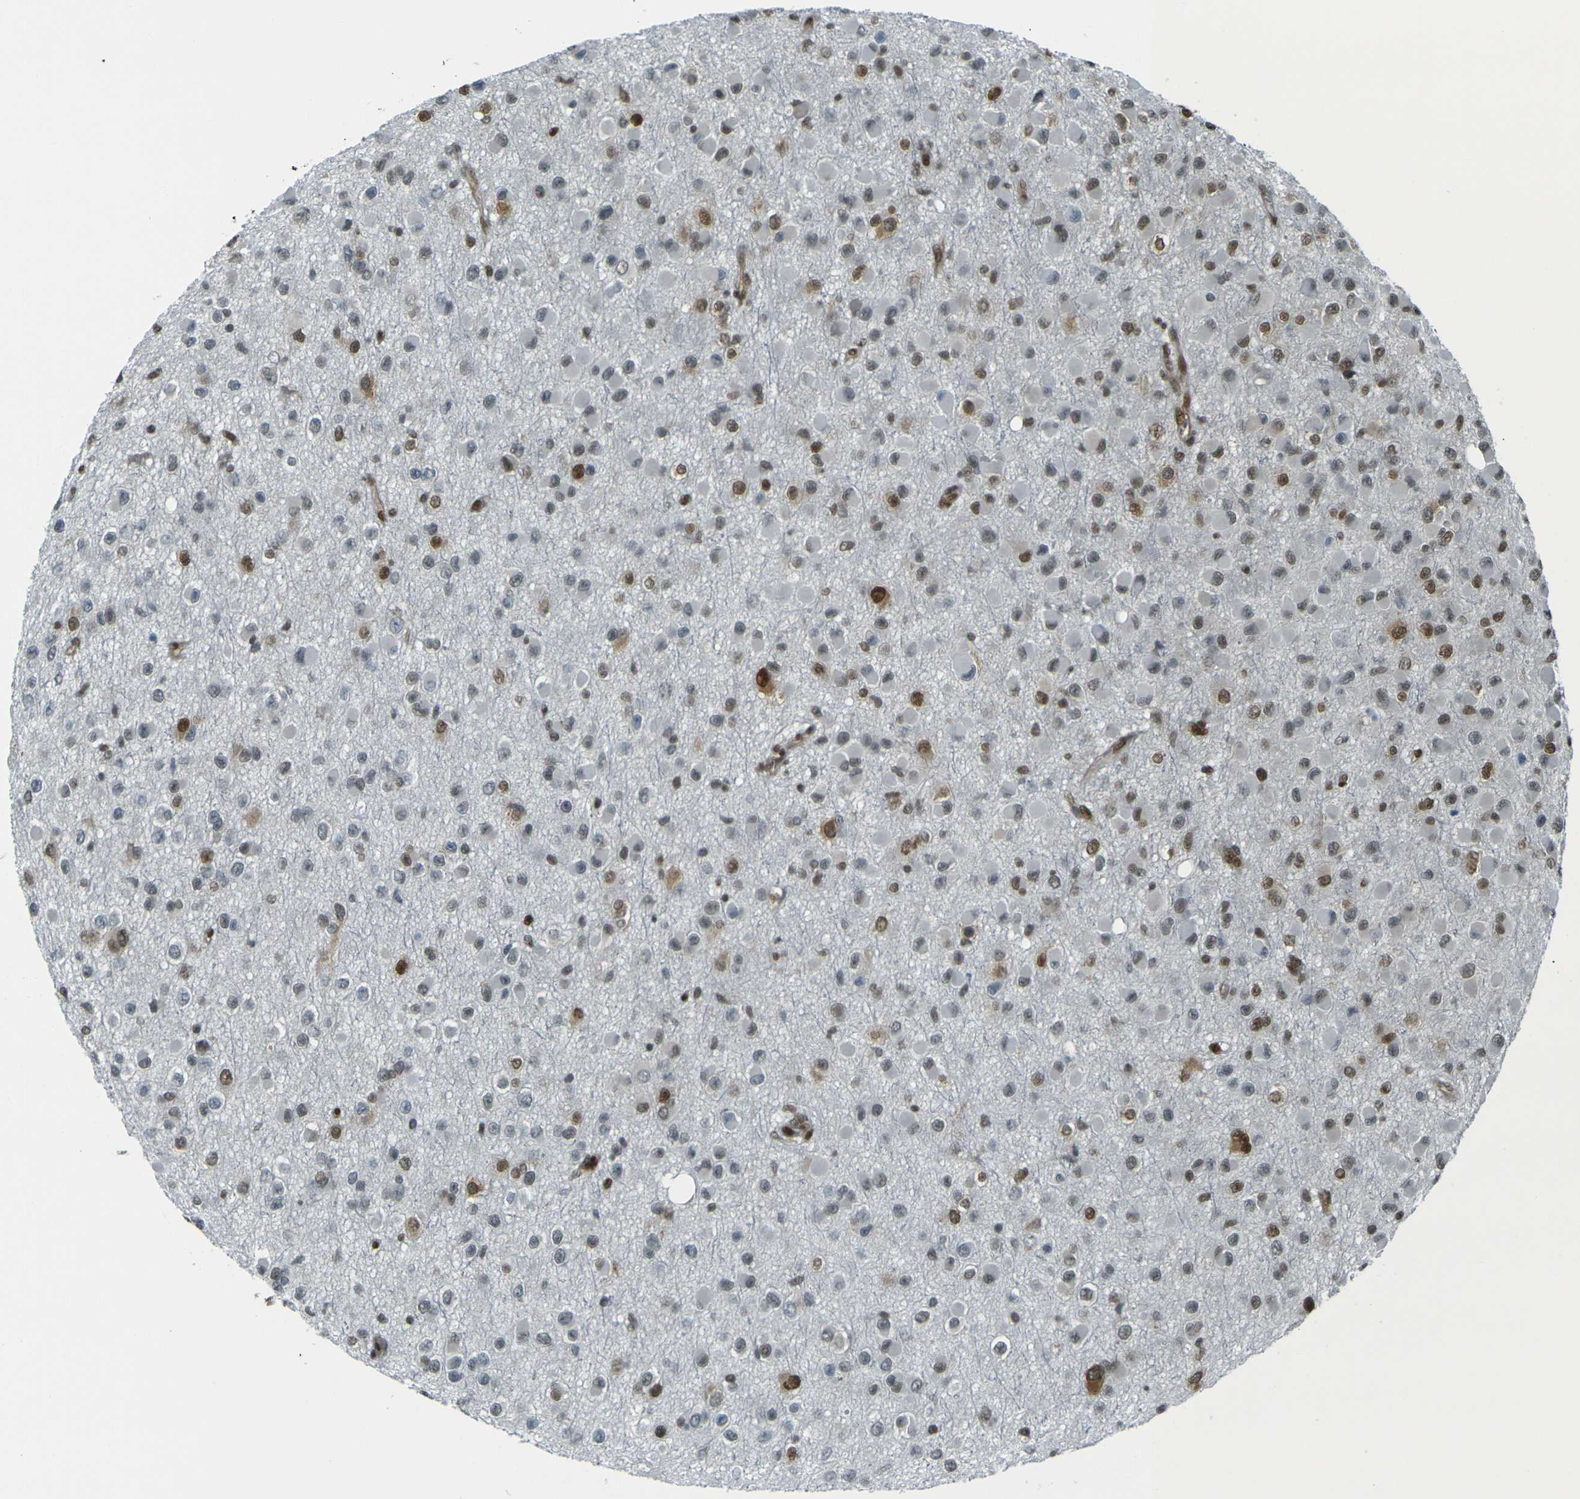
{"staining": {"intensity": "moderate", "quantity": "25%-75%", "location": "cytoplasmic/membranous,nuclear"}, "tissue": "glioma", "cell_type": "Tumor cells", "image_type": "cancer", "snomed": [{"axis": "morphology", "description": "Glioma, malignant, Low grade"}, {"axis": "topography", "description": "Brain"}], "caption": "Glioma stained for a protein (brown) exhibits moderate cytoplasmic/membranous and nuclear positive positivity in about 25%-75% of tumor cells.", "gene": "NHEJ1", "patient": {"sex": "male", "age": 42}}